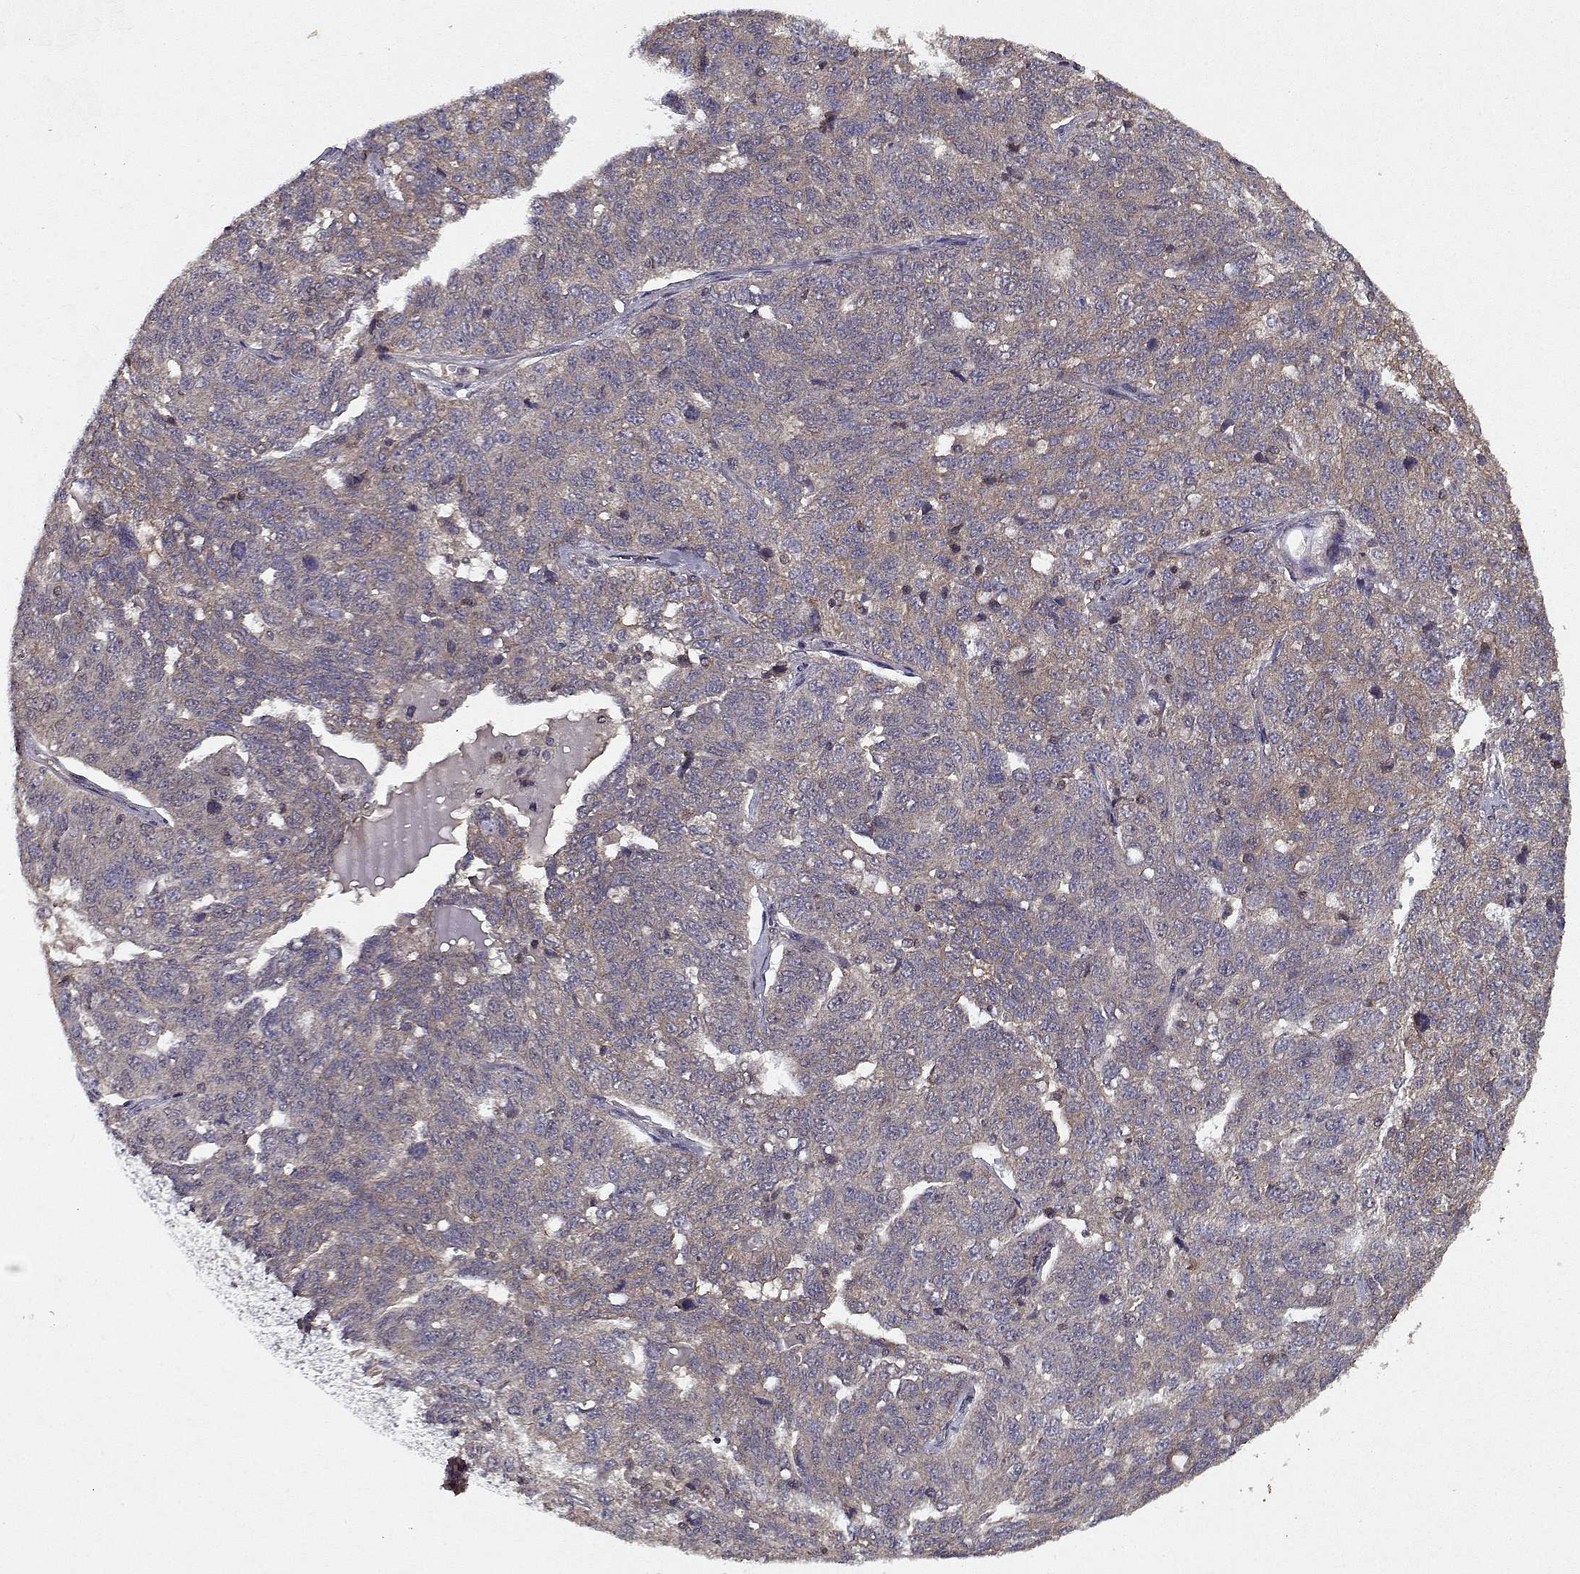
{"staining": {"intensity": "weak", "quantity": ">75%", "location": "cytoplasmic/membranous"}, "tissue": "ovarian cancer", "cell_type": "Tumor cells", "image_type": "cancer", "snomed": [{"axis": "morphology", "description": "Cystadenocarcinoma, serous, NOS"}, {"axis": "topography", "description": "Ovary"}], "caption": "Protein positivity by immunohistochemistry (IHC) demonstrates weak cytoplasmic/membranous positivity in approximately >75% of tumor cells in ovarian cancer.", "gene": "PPP1R12A", "patient": {"sex": "female", "age": 71}}